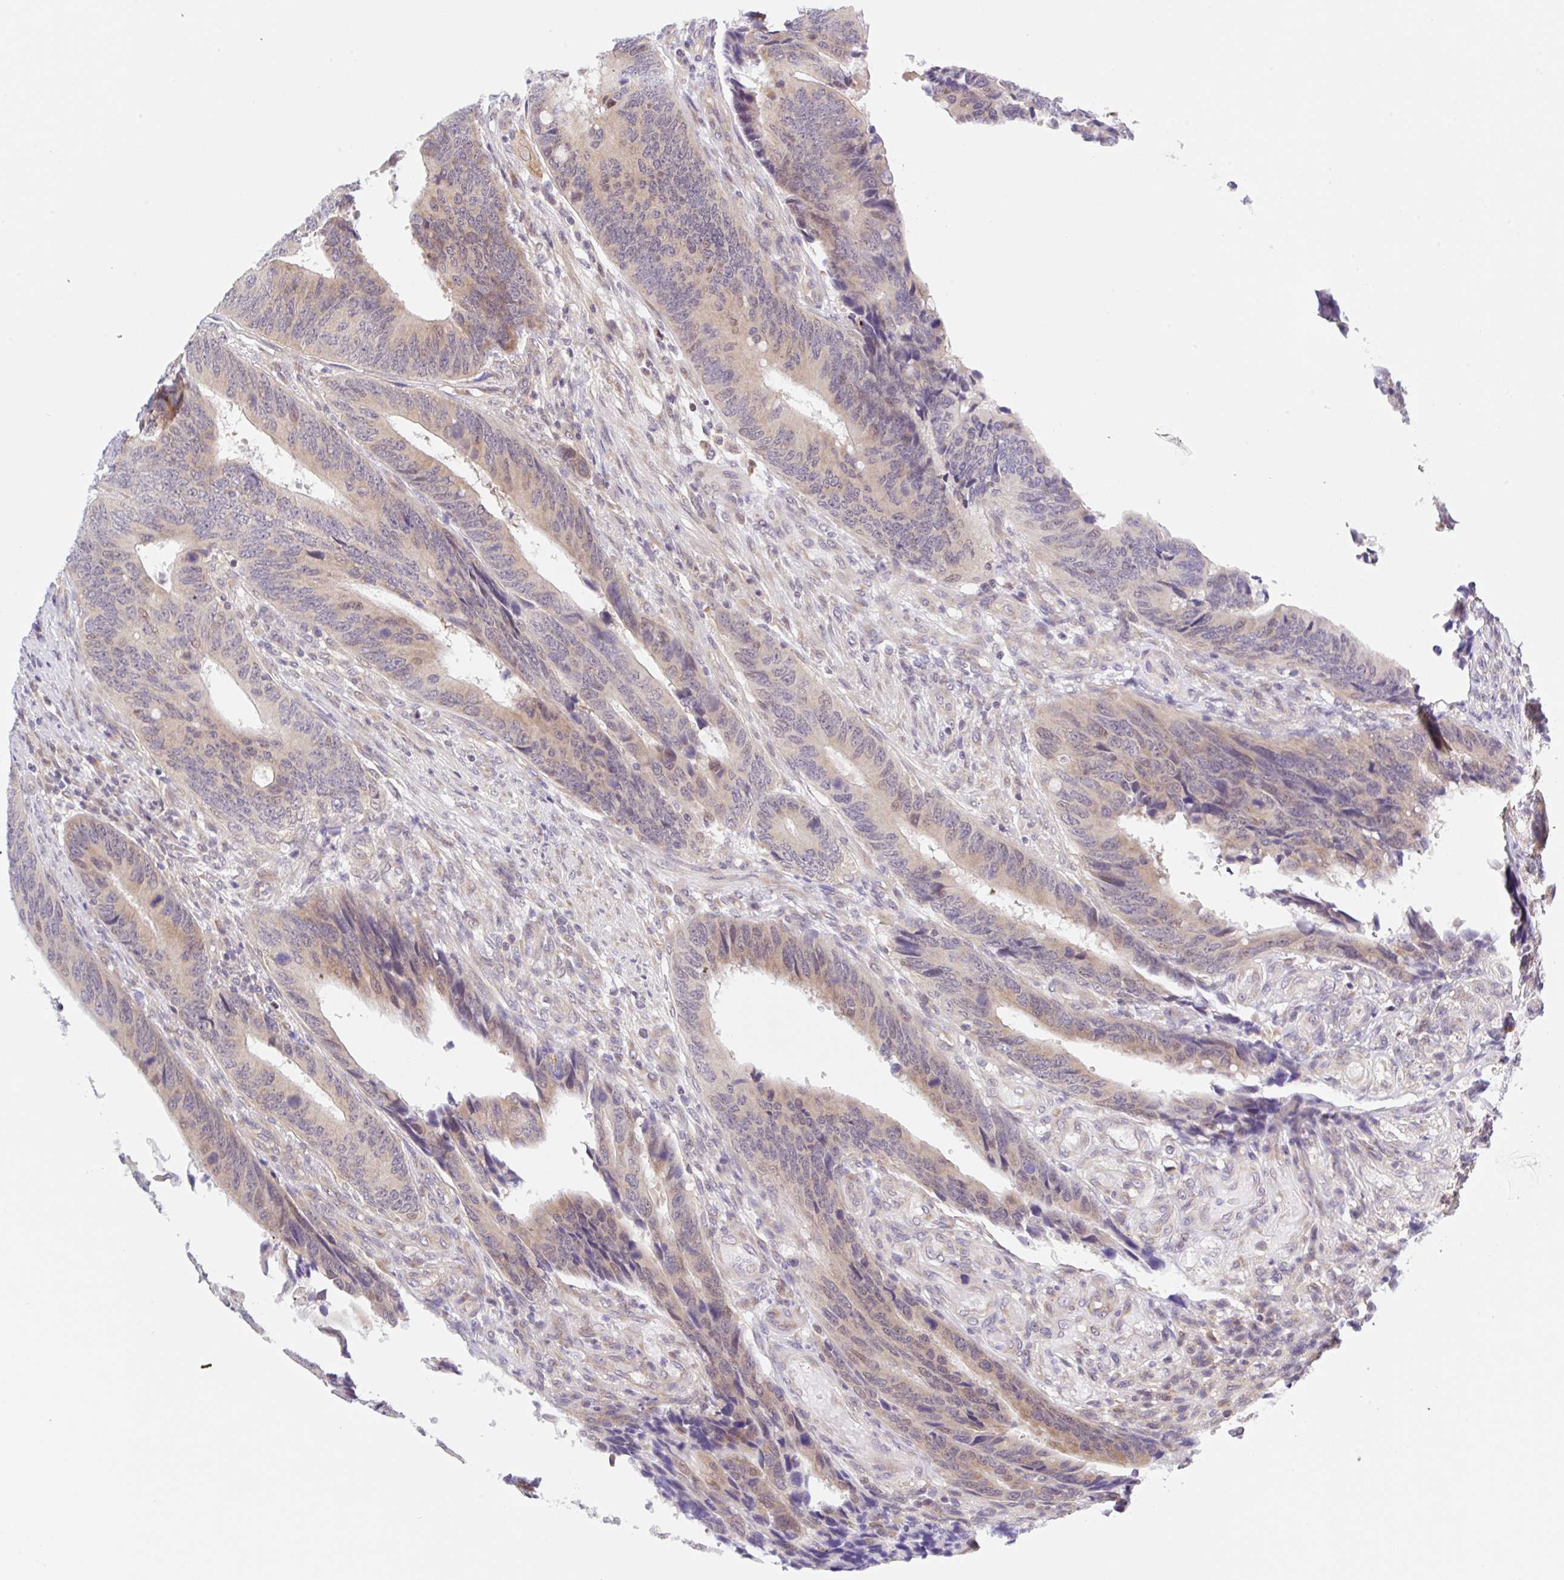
{"staining": {"intensity": "weak", "quantity": ">75%", "location": "cytoplasmic/membranous"}, "tissue": "colorectal cancer", "cell_type": "Tumor cells", "image_type": "cancer", "snomed": [{"axis": "morphology", "description": "Adenocarcinoma, NOS"}, {"axis": "topography", "description": "Colon"}], "caption": "Colorectal cancer tissue displays weak cytoplasmic/membranous positivity in about >75% of tumor cells, visualized by immunohistochemistry. (IHC, brightfield microscopy, high magnification).", "gene": "TBPL2", "patient": {"sex": "male", "age": 87}}